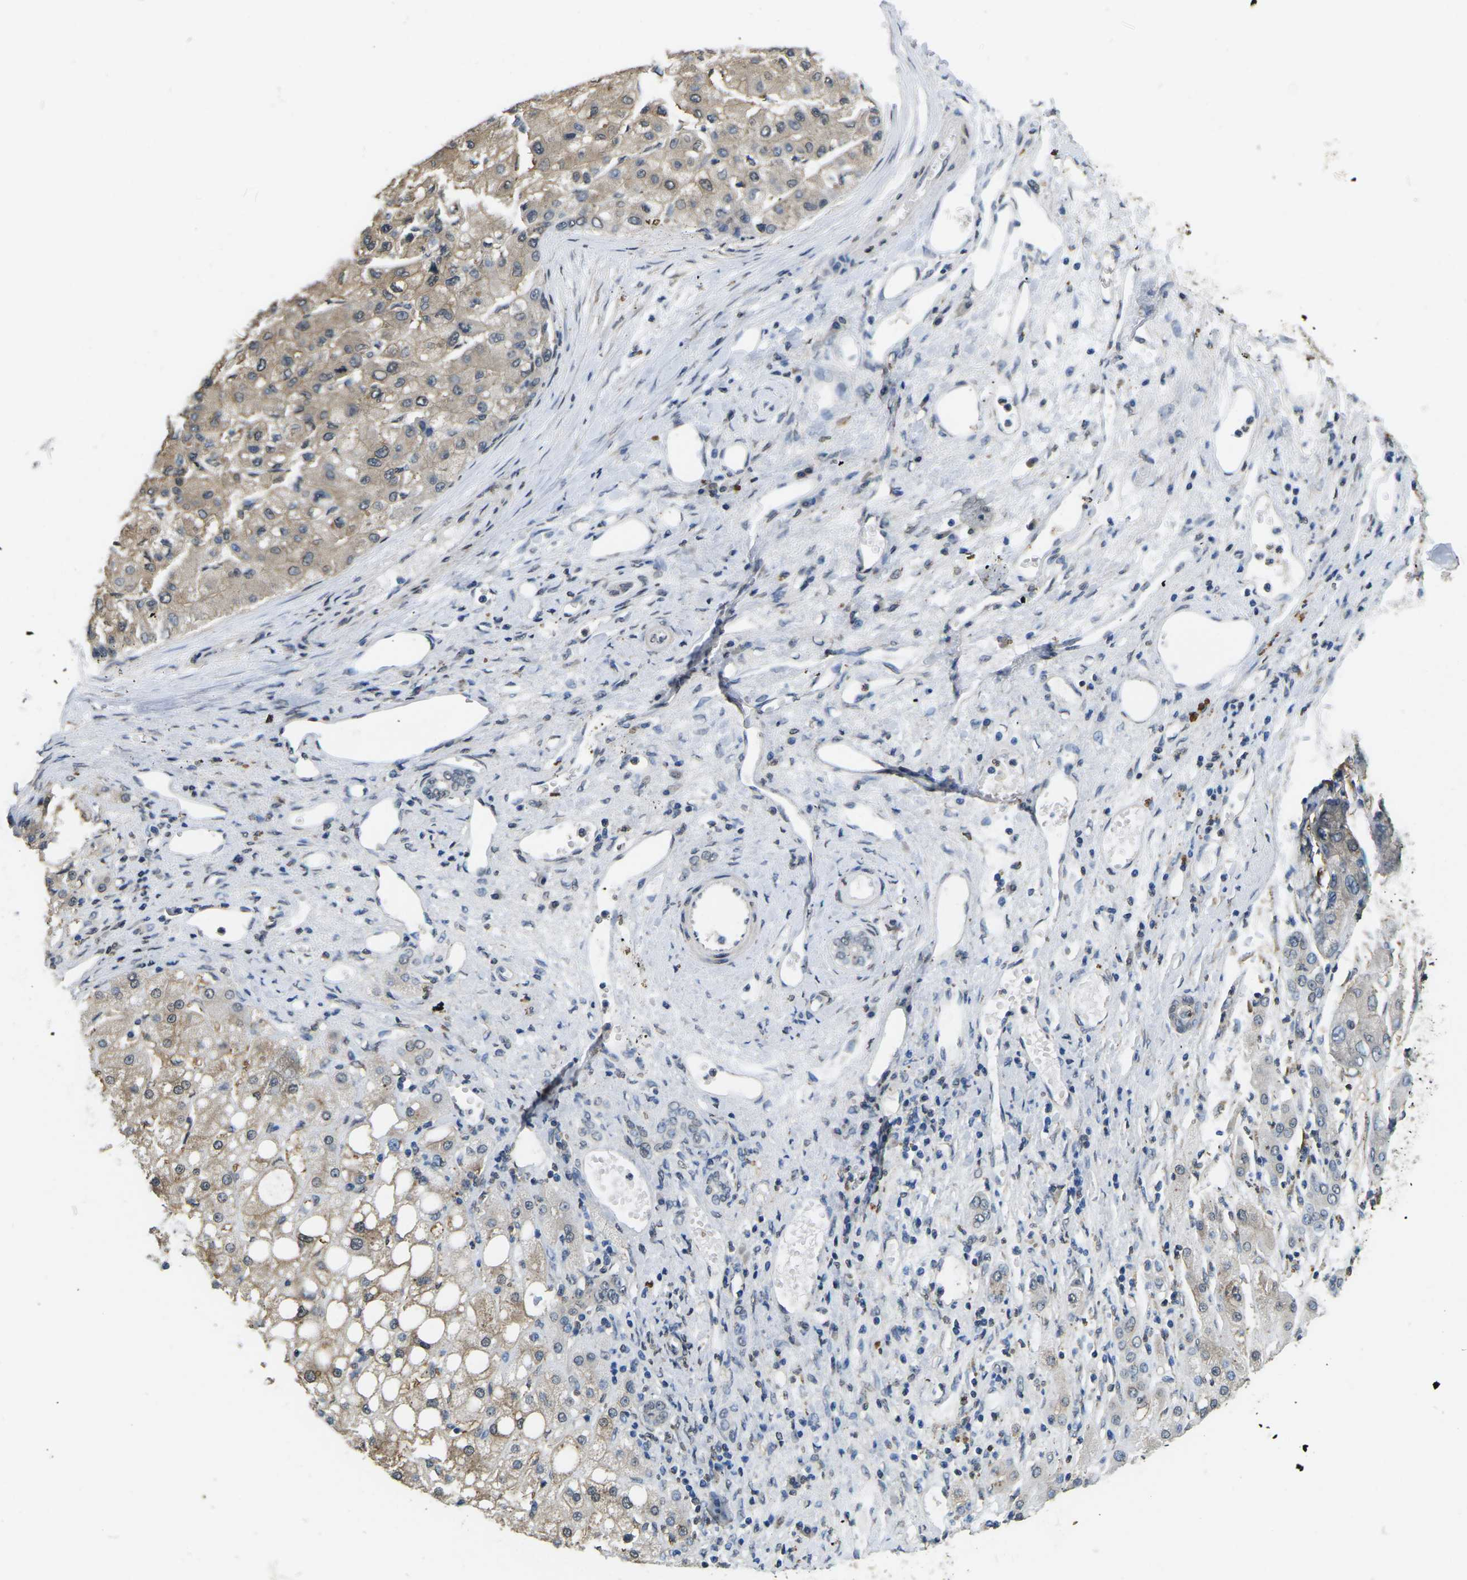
{"staining": {"intensity": "weak", "quantity": "25%-75%", "location": "cytoplasmic/membranous"}, "tissue": "liver cancer", "cell_type": "Tumor cells", "image_type": "cancer", "snomed": [{"axis": "morphology", "description": "Carcinoma, Hepatocellular, NOS"}, {"axis": "topography", "description": "Liver"}], "caption": "Protein positivity by immunohistochemistry (IHC) reveals weak cytoplasmic/membranous staining in about 25%-75% of tumor cells in liver hepatocellular carcinoma. (brown staining indicates protein expression, while blue staining denotes nuclei).", "gene": "SCNN1B", "patient": {"sex": "male", "age": 80}}